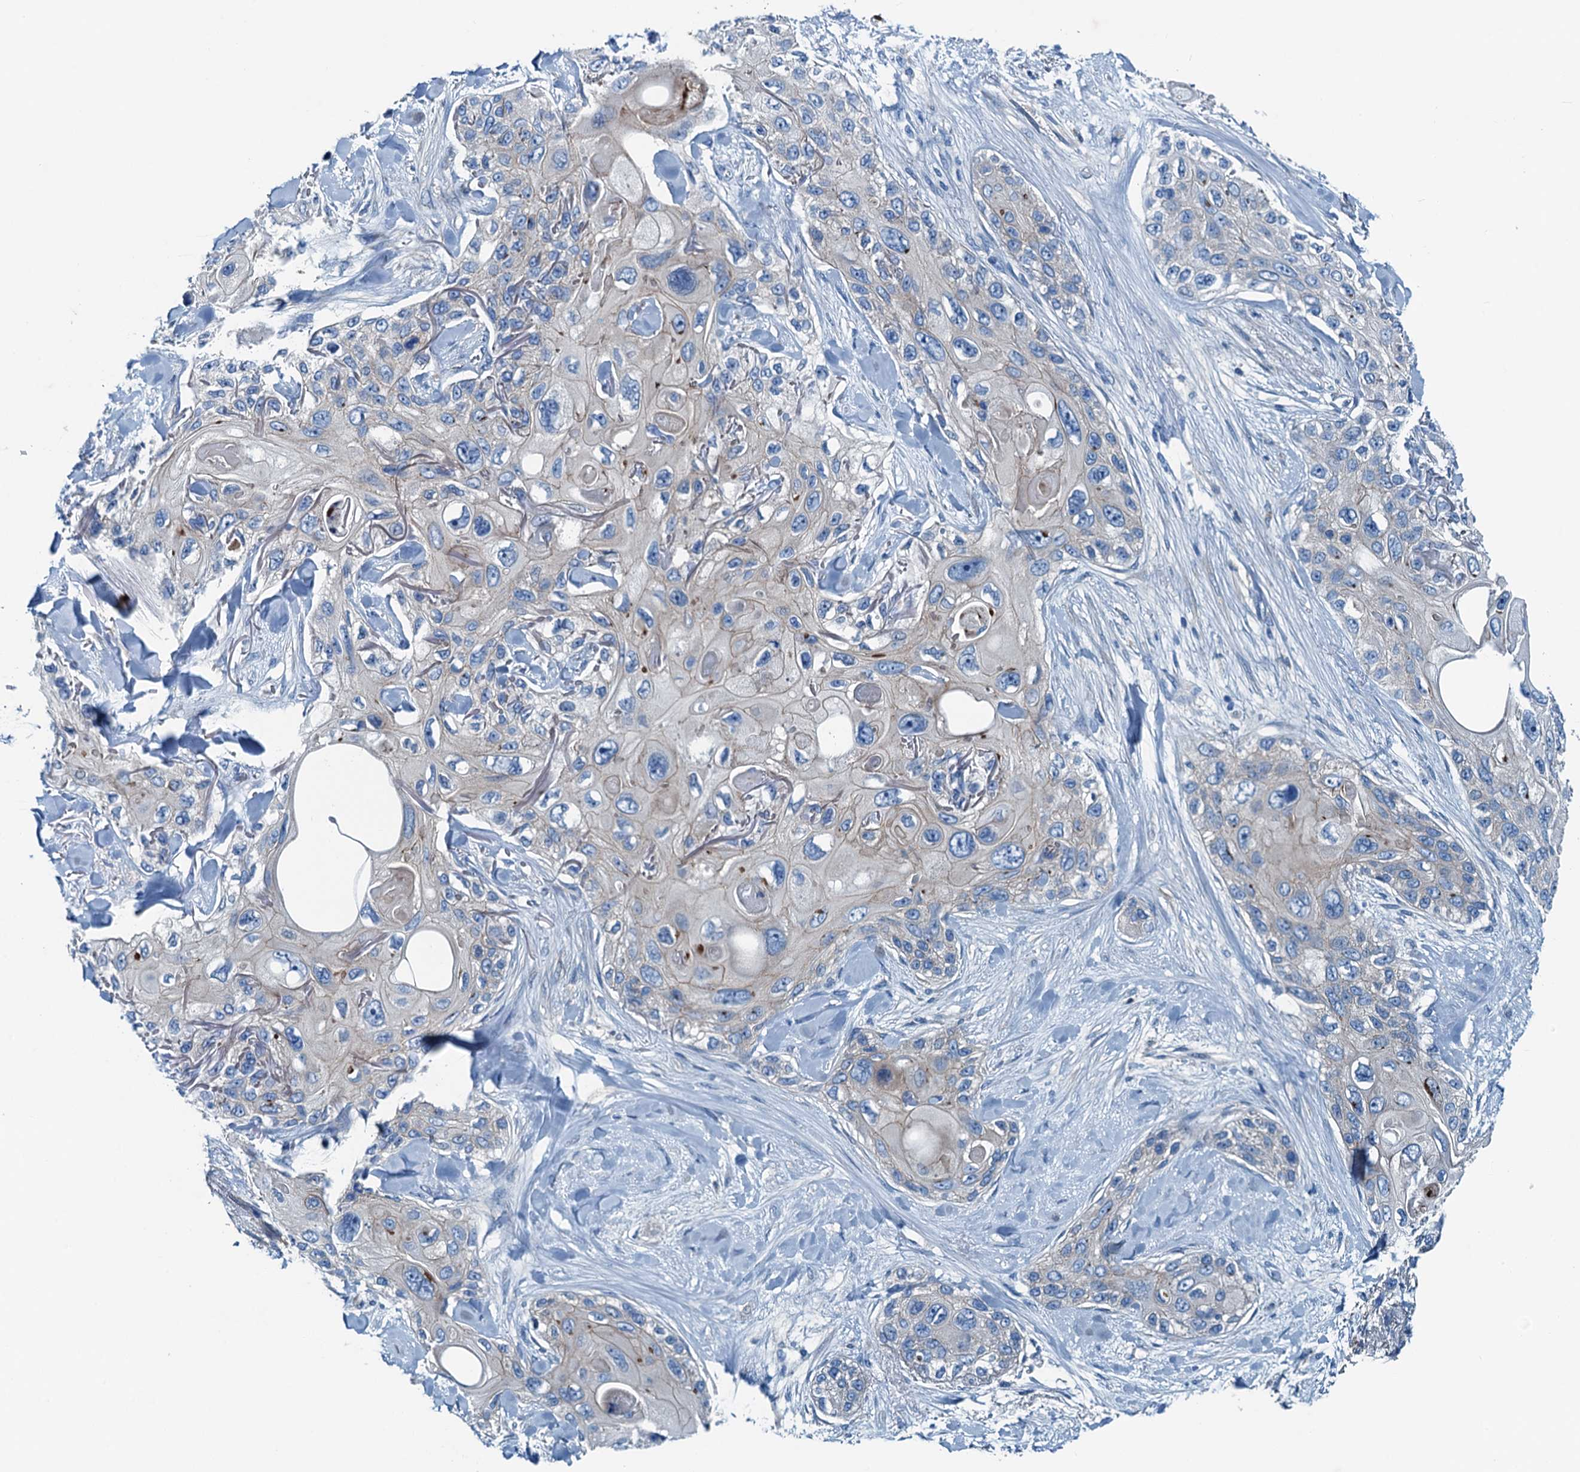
{"staining": {"intensity": "negative", "quantity": "none", "location": "none"}, "tissue": "skin cancer", "cell_type": "Tumor cells", "image_type": "cancer", "snomed": [{"axis": "morphology", "description": "Normal tissue, NOS"}, {"axis": "morphology", "description": "Squamous cell carcinoma, NOS"}, {"axis": "topography", "description": "Skin"}], "caption": "Human skin squamous cell carcinoma stained for a protein using IHC shows no positivity in tumor cells.", "gene": "RAB3IL1", "patient": {"sex": "male", "age": 72}}